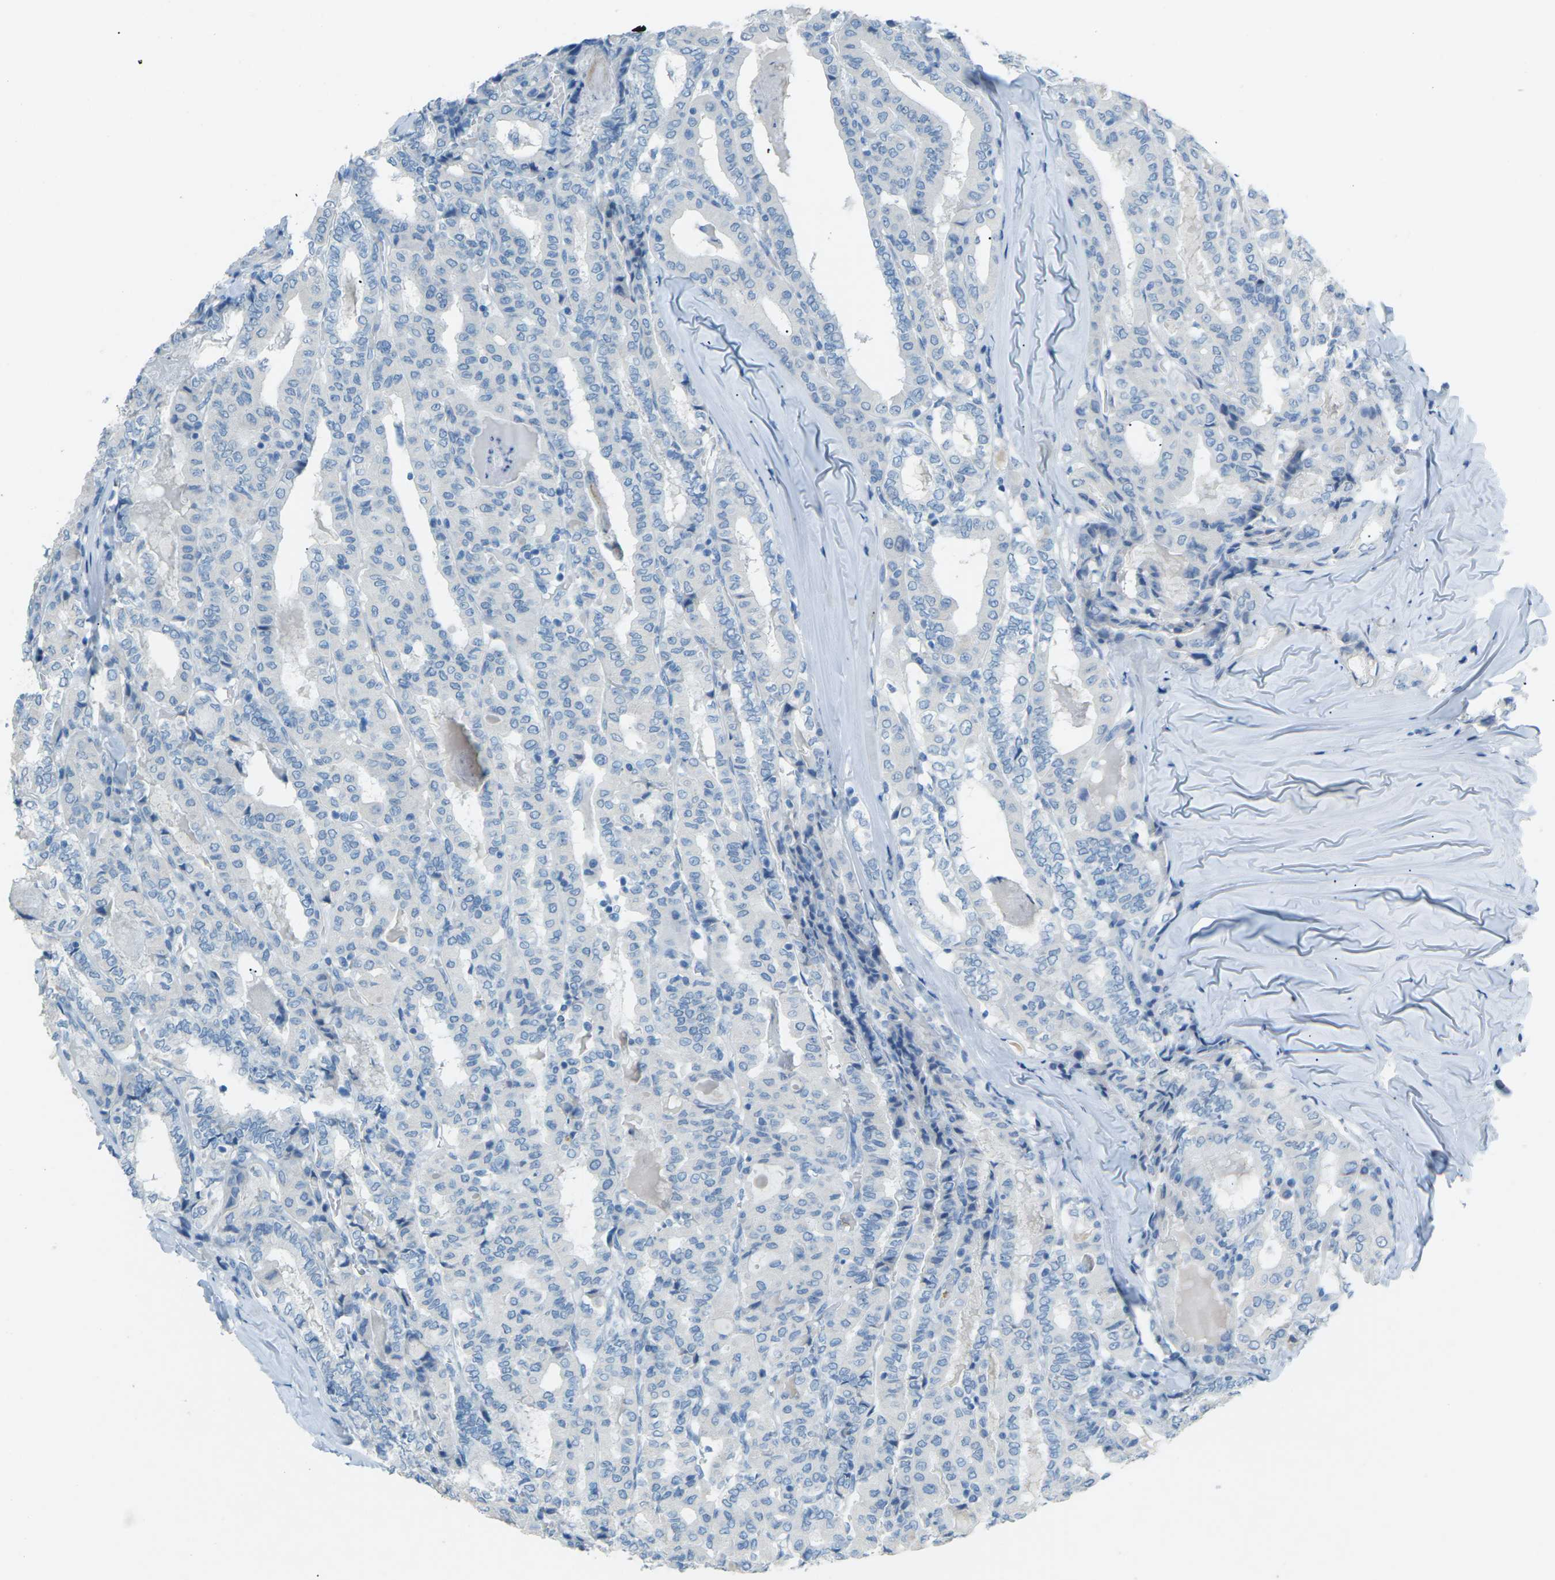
{"staining": {"intensity": "negative", "quantity": "none", "location": "none"}, "tissue": "thyroid cancer", "cell_type": "Tumor cells", "image_type": "cancer", "snomed": [{"axis": "morphology", "description": "Papillary adenocarcinoma, NOS"}, {"axis": "topography", "description": "Thyroid gland"}], "caption": "Immunohistochemistry (IHC) histopathology image of thyroid cancer (papillary adenocarcinoma) stained for a protein (brown), which displays no expression in tumor cells.", "gene": "CDH16", "patient": {"sex": "female", "age": 42}}